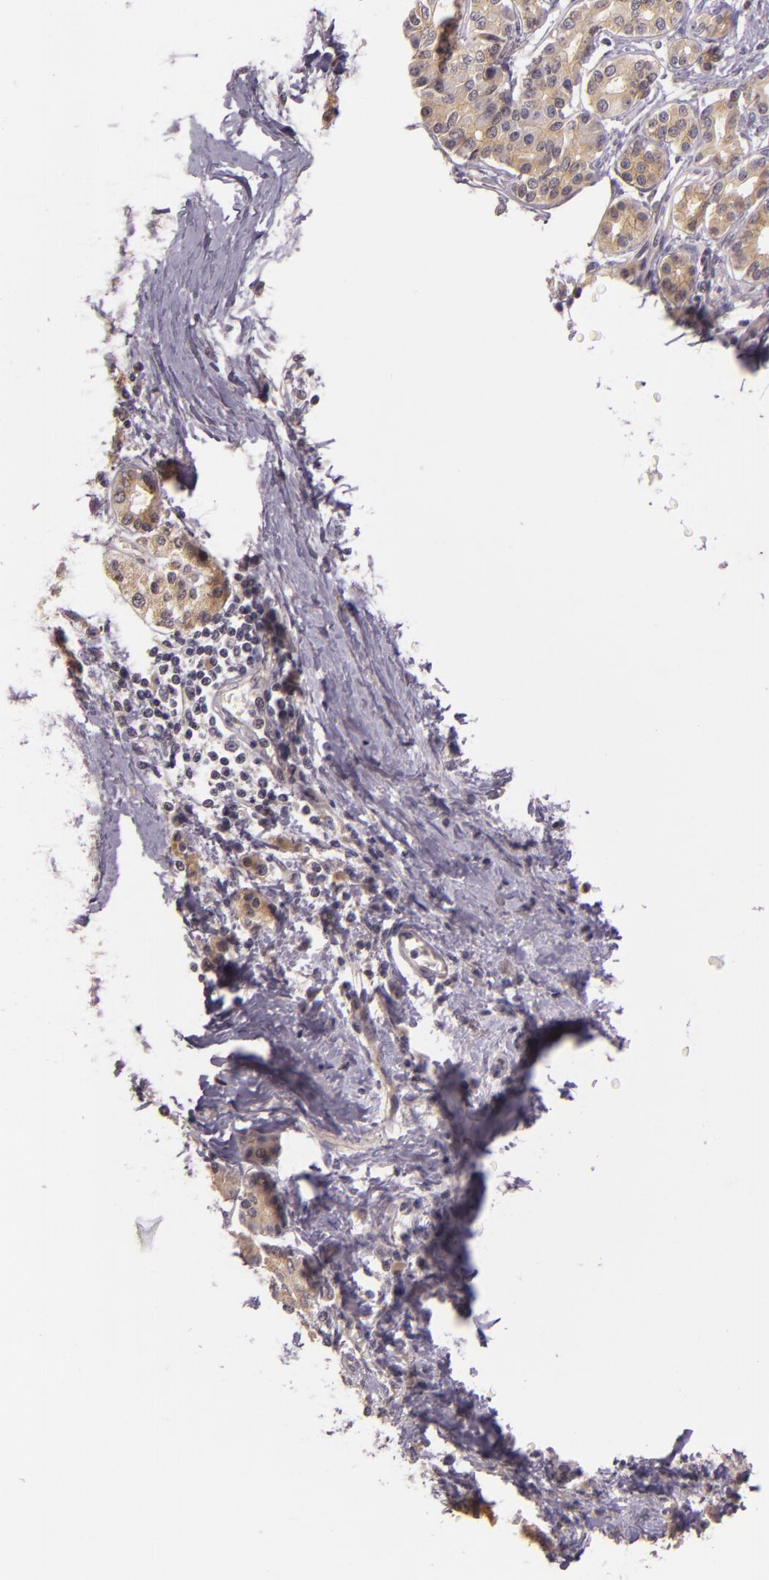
{"staining": {"intensity": "weak", "quantity": "25%-75%", "location": "cytoplasmic/membranous"}, "tissue": "pancreatic cancer", "cell_type": "Tumor cells", "image_type": "cancer", "snomed": [{"axis": "morphology", "description": "Adenocarcinoma, NOS"}, {"axis": "topography", "description": "Pancreas"}], "caption": "Pancreatic cancer (adenocarcinoma) tissue displays weak cytoplasmic/membranous staining in about 25%-75% of tumor cells, visualized by immunohistochemistry. The staining was performed using DAB to visualize the protein expression in brown, while the nuclei were stained in blue with hematoxylin (Magnification: 20x).", "gene": "ARMH4", "patient": {"sex": "female", "age": 66}}